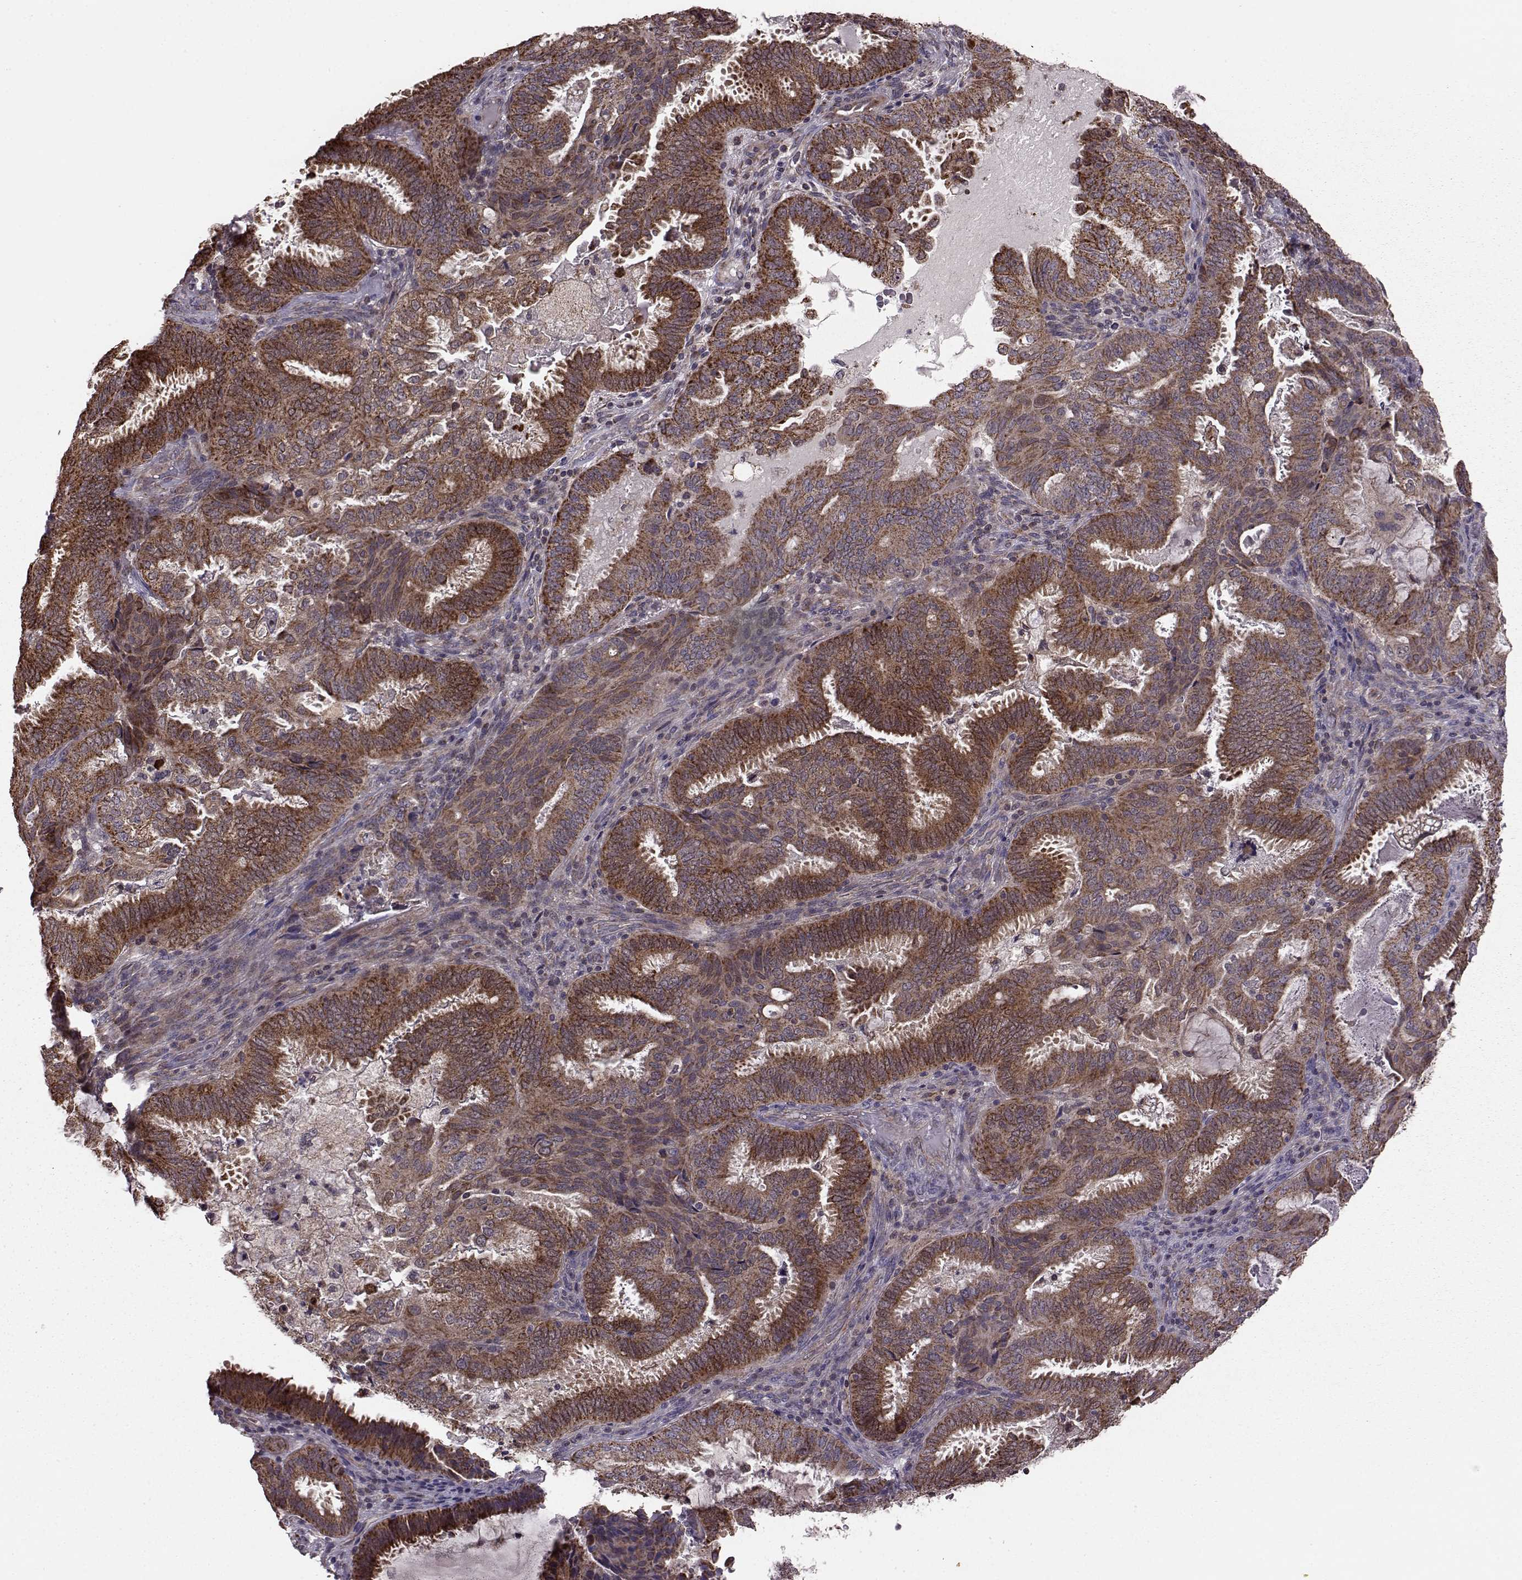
{"staining": {"intensity": "strong", "quantity": ">75%", "location": "cytoplasmic/membranous"}, "tissue": "ovarian cancer", "cell_type": "Tumor cells", "image_type": "cancer", "snomed": [{"axis": "morphology", "description": "Carcinoma, endometroid"}, {"axis": "topography", "description": "Ovary"}], "caption": "Immunohistochemistry (IHC) image of human ovarian cancer stained for a protein (brown), which exhibits high levels of strong cytoplasmic/membranous expression in approximately >75% of tumor cells.", "gene": "PUDP", "patient": {"sex": "female", "age": 41}}